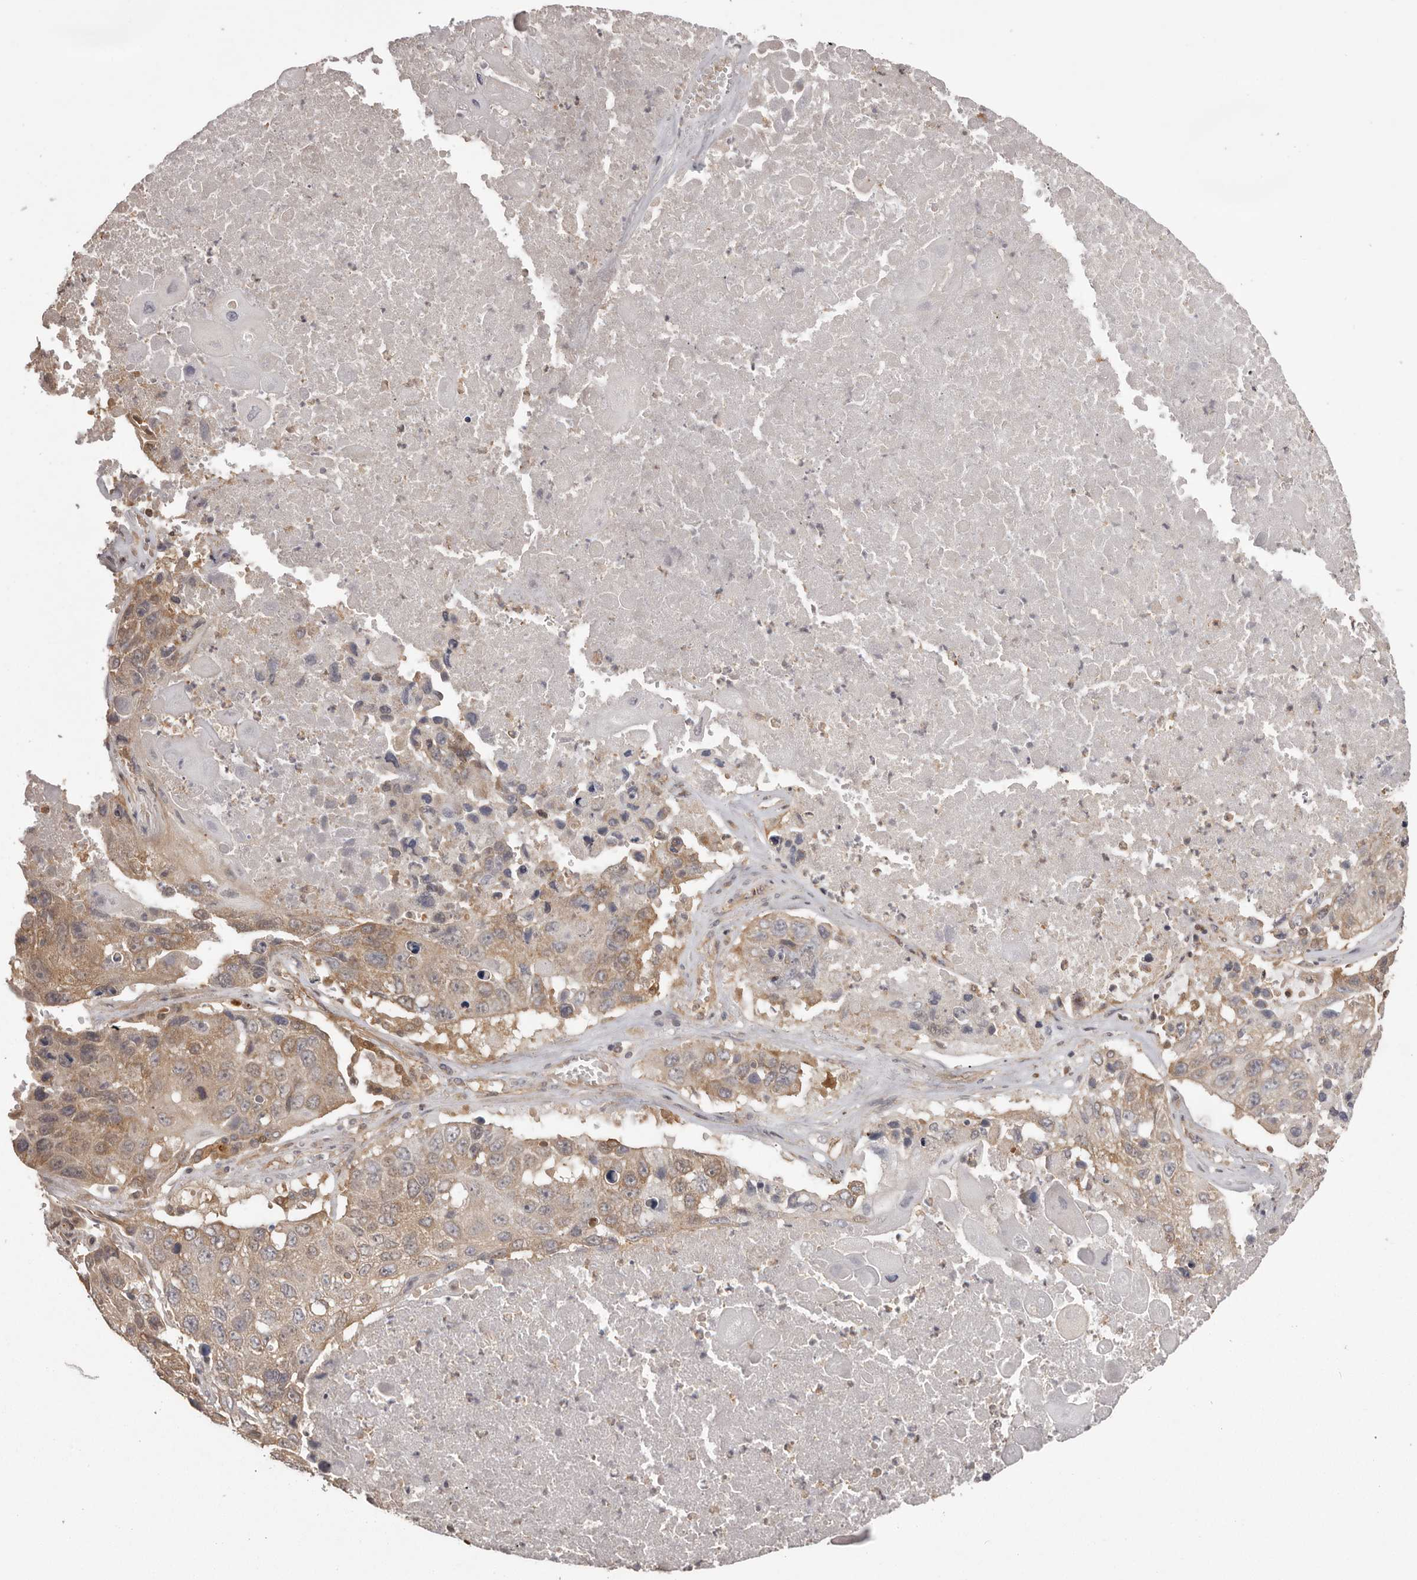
{"staining": {"intensity": "weak", "quantity": "25%-75%", "location": "cytoplasmic/membranous"}, "tissue": "lung cancer", "cell_type": "Tumor cells", "image_type": "cancer", "snomed": [{"axis": "morphology", "description": "Squamous cell carcinoma, NOS"}, {"axis": "topography", "description": "Lung"}], "caption": "Human lung cancer (squamous cell carcinoma) stained with a brown dye shows weak cytoplasmic/membranous positive positivity in approximately 25%-75% of tumor cells.", "gene": "NFKBIA", "patient": {"sex": "male", "age": 61}}